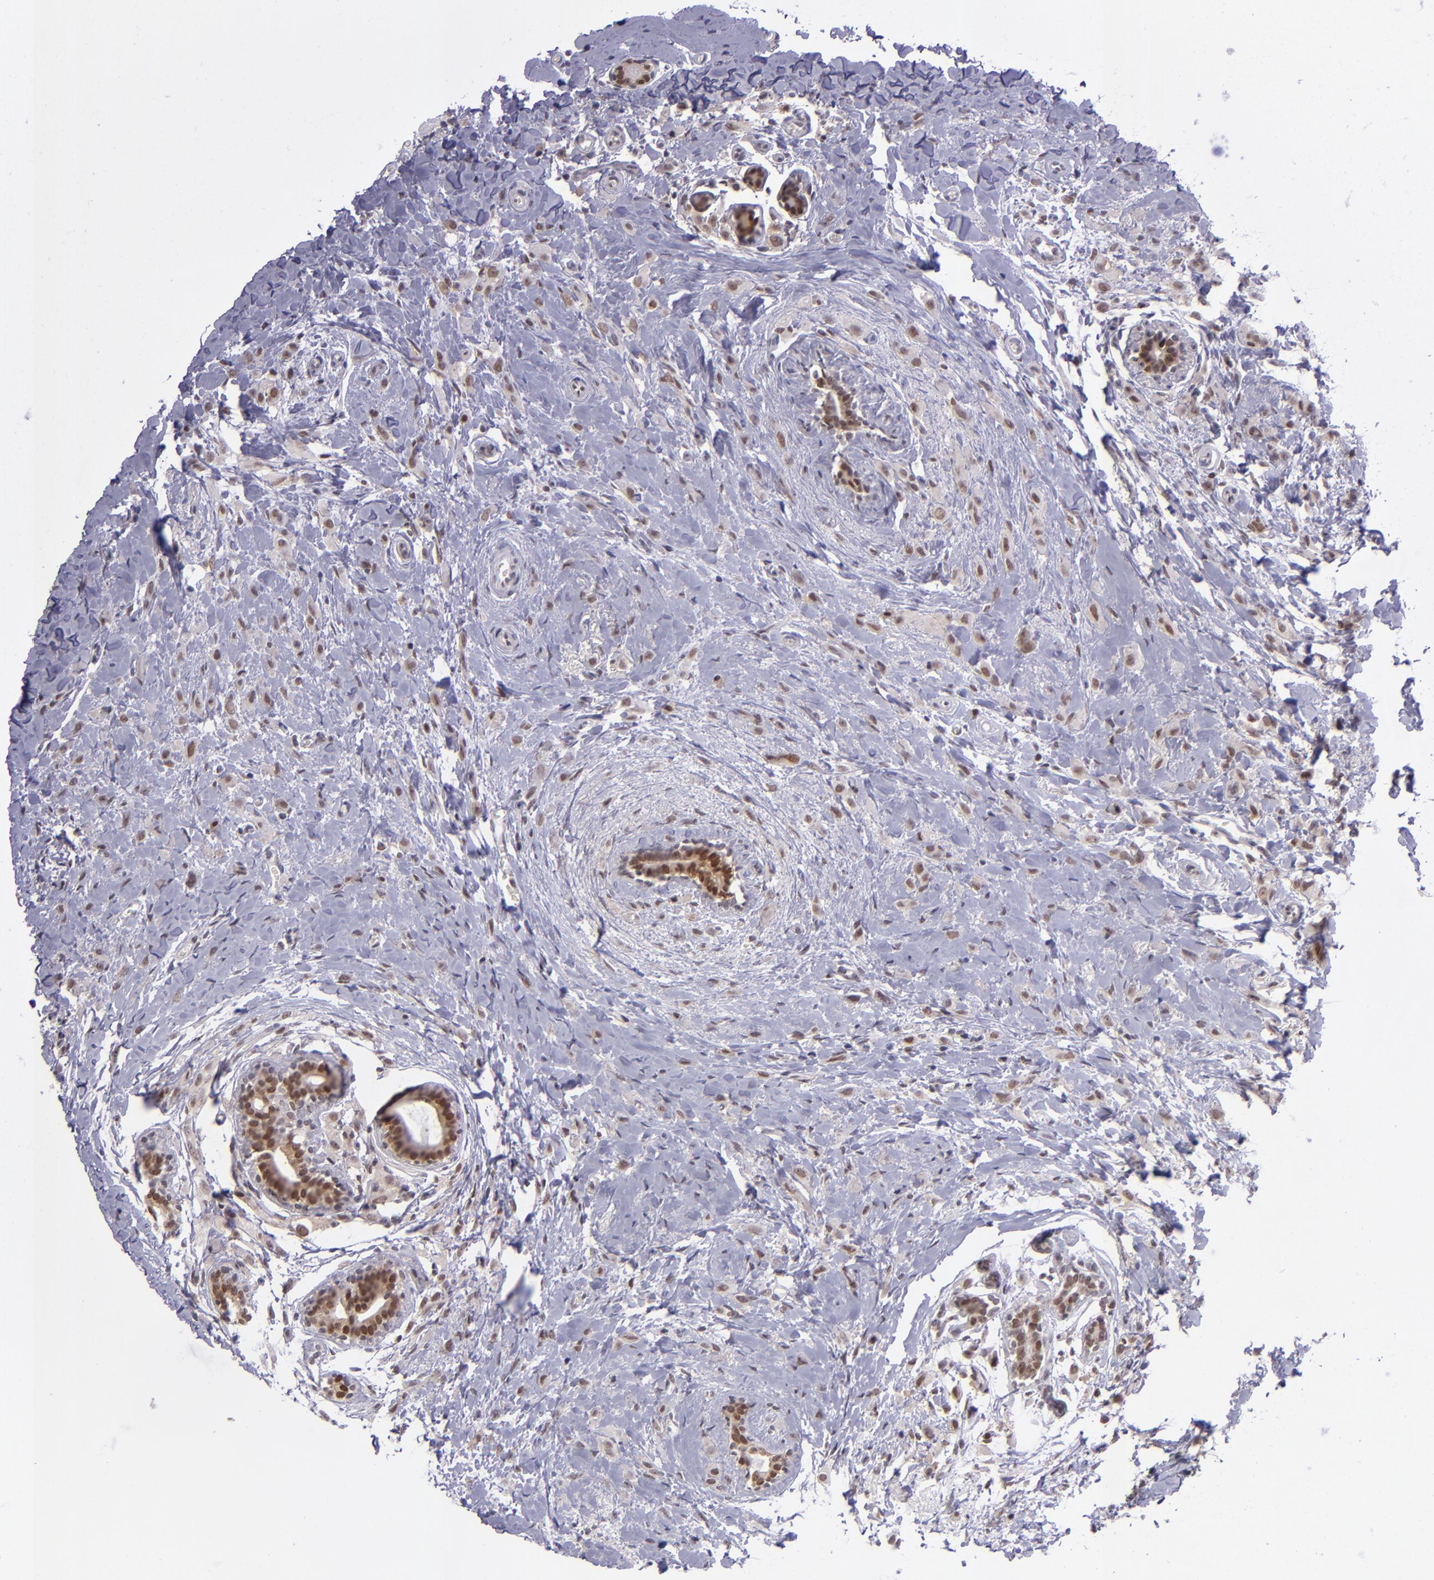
{"staining": {"intensity": "weak", "quantity": ">75%", "location": "cytoplasmic/membranous,nuclear"}, "tissue": "breast cancer", "cell_type": "Tumor cells", "image_type": "cancer", "snomed": [{"axis": "morphology", "description": "Lobular carcinoma"}, {"axis": "topography", "description": "Breast"}], "caption": "Lobular carcinoma (breast) tissue displays weak cytoplasmic/membranous and nuclear positivity in about >75% of tumor cells, visualized by immunohistochemistry.", "gene": "BAG1", "patient": {"sex": "female", "age": 57}}